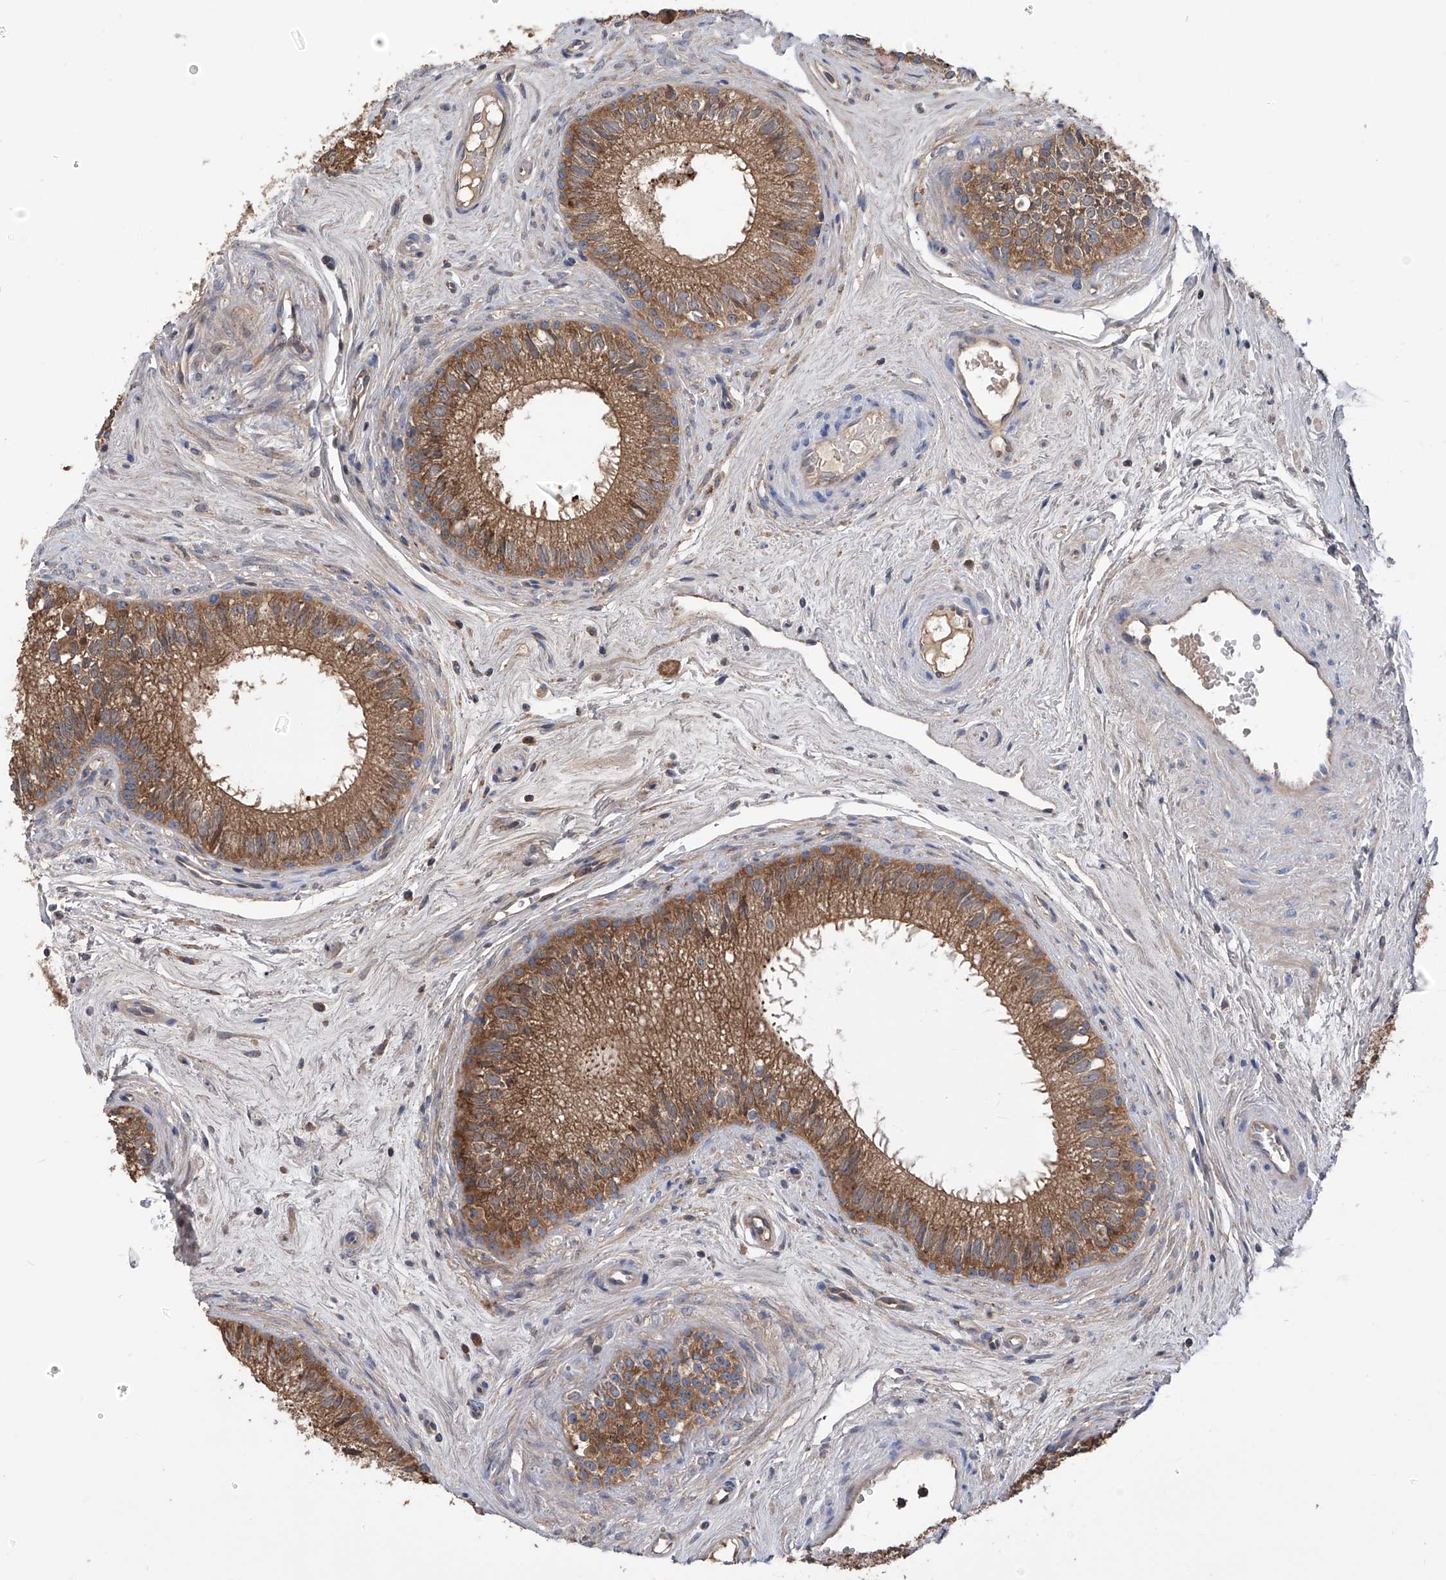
{"staining": {"intensity": "strong", "quantity": ">75%", "location": "cytoplasmic/membranous"}, "tissue": "epididymis", "cell_type": "Glandular cells", "image_type": "normal", "snomed": [{"axis": "morphology", "description": "Normal tissue, NOS"}, {"axis": "topography", "description": "Epididymis"}], "caption": "Strong cytoplasmic/membranous expression for a protein is present in approximately >75% of glandular cells of unremarkable epididymis using IHC.", "gene": "NUDT17", "patient": {"sex": "male", "age": 71}}